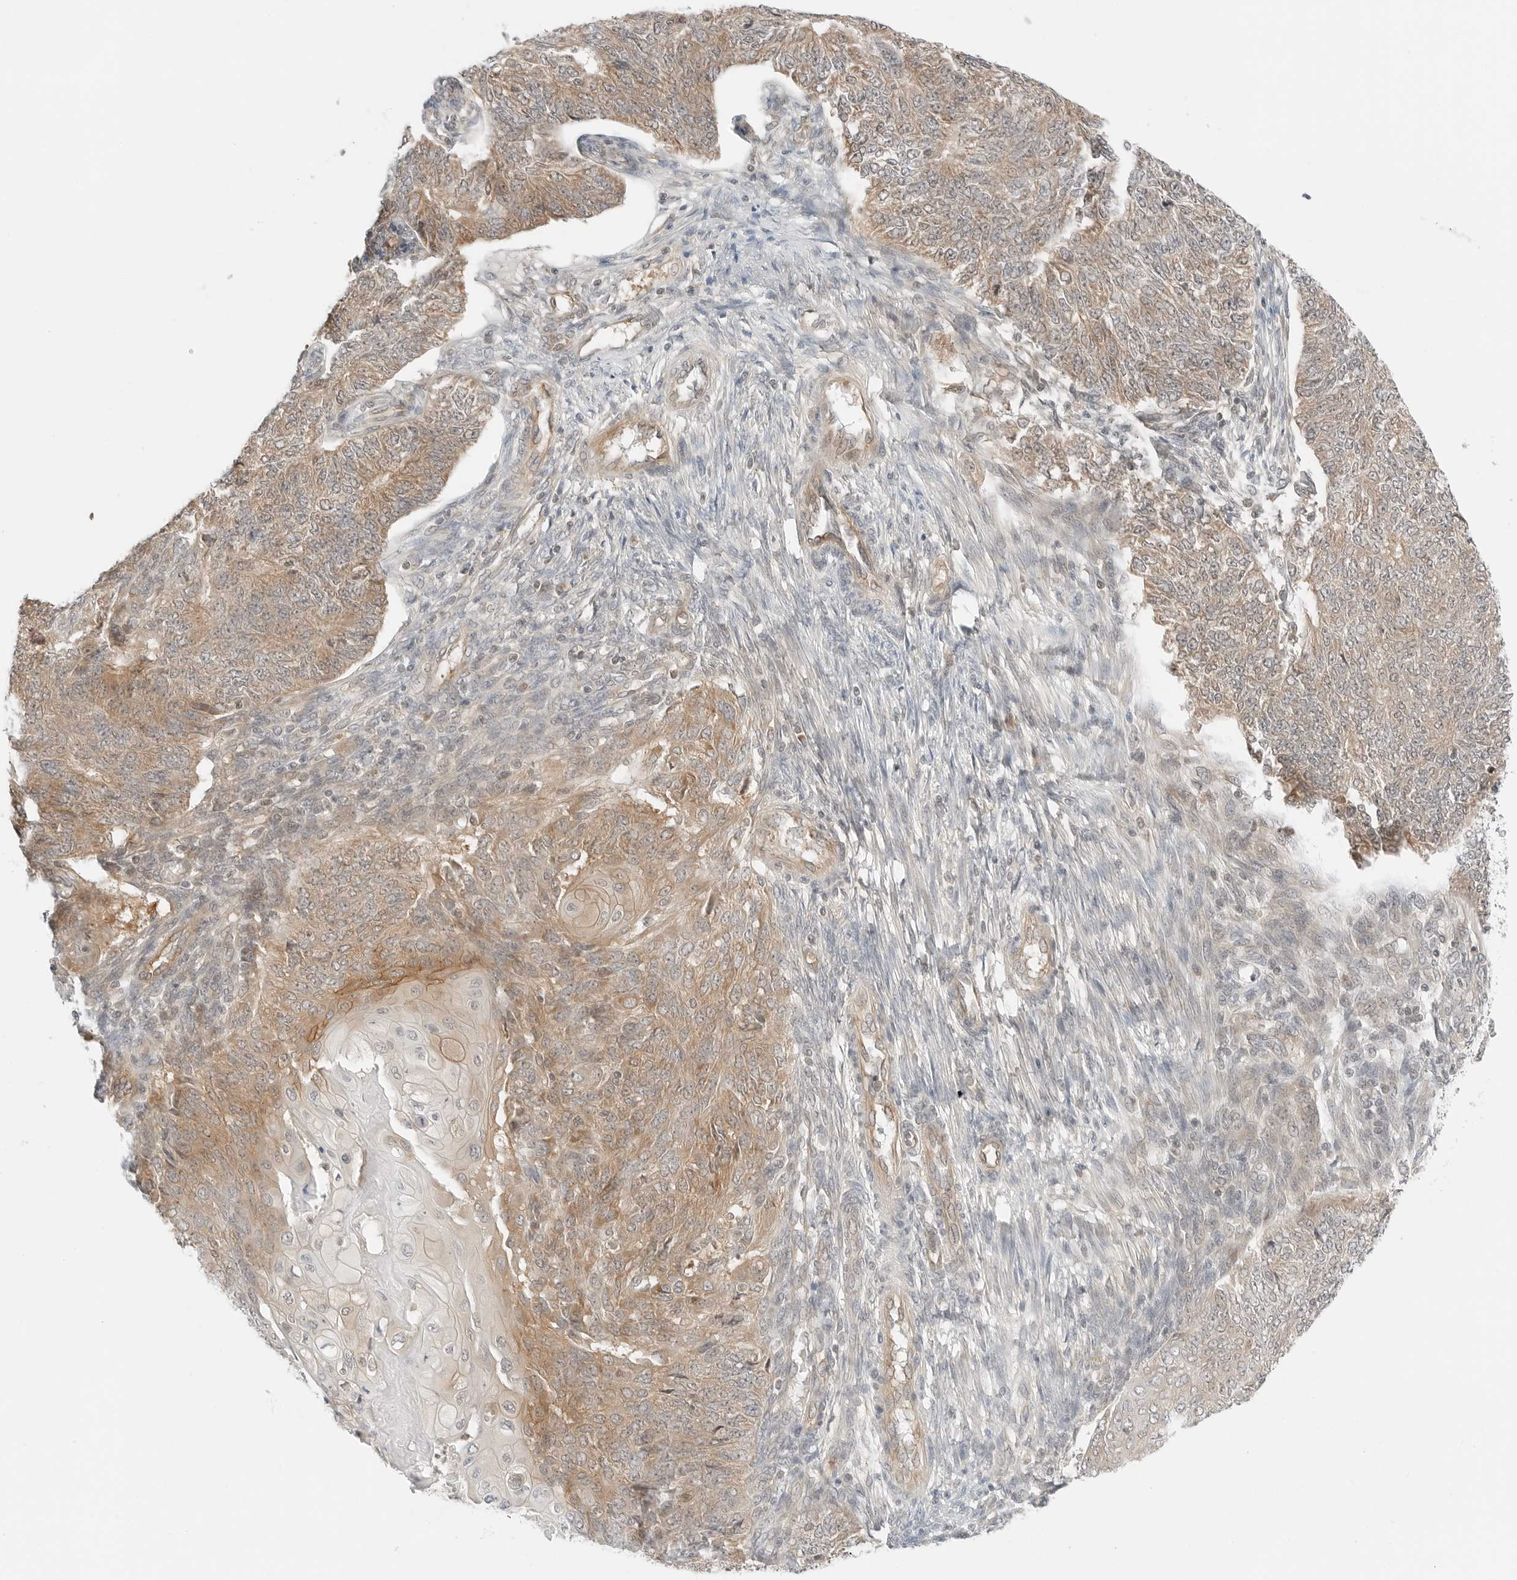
{"staining": {"intensity": "moderate", "quantity": ">75%", "location": "cytoplasmic/membranous"}, "tissue": "endometrial cancer", "cell_type": "Tumor cells", "image_type": "cancer", "snomed": [{"axis": "morphology", "description": "Adenocarcinoma, NOS"}, {"axis": "topography", "description": "Endometrium"}], "caption": "A medium amount of moderate cytoplasmic/membranous positivity is present in approximately >75% of tumor cells in endometrial adenocarcinoma tissue.", "gene": "IQCC", "patient": {"sex": "female", "age": 32}}